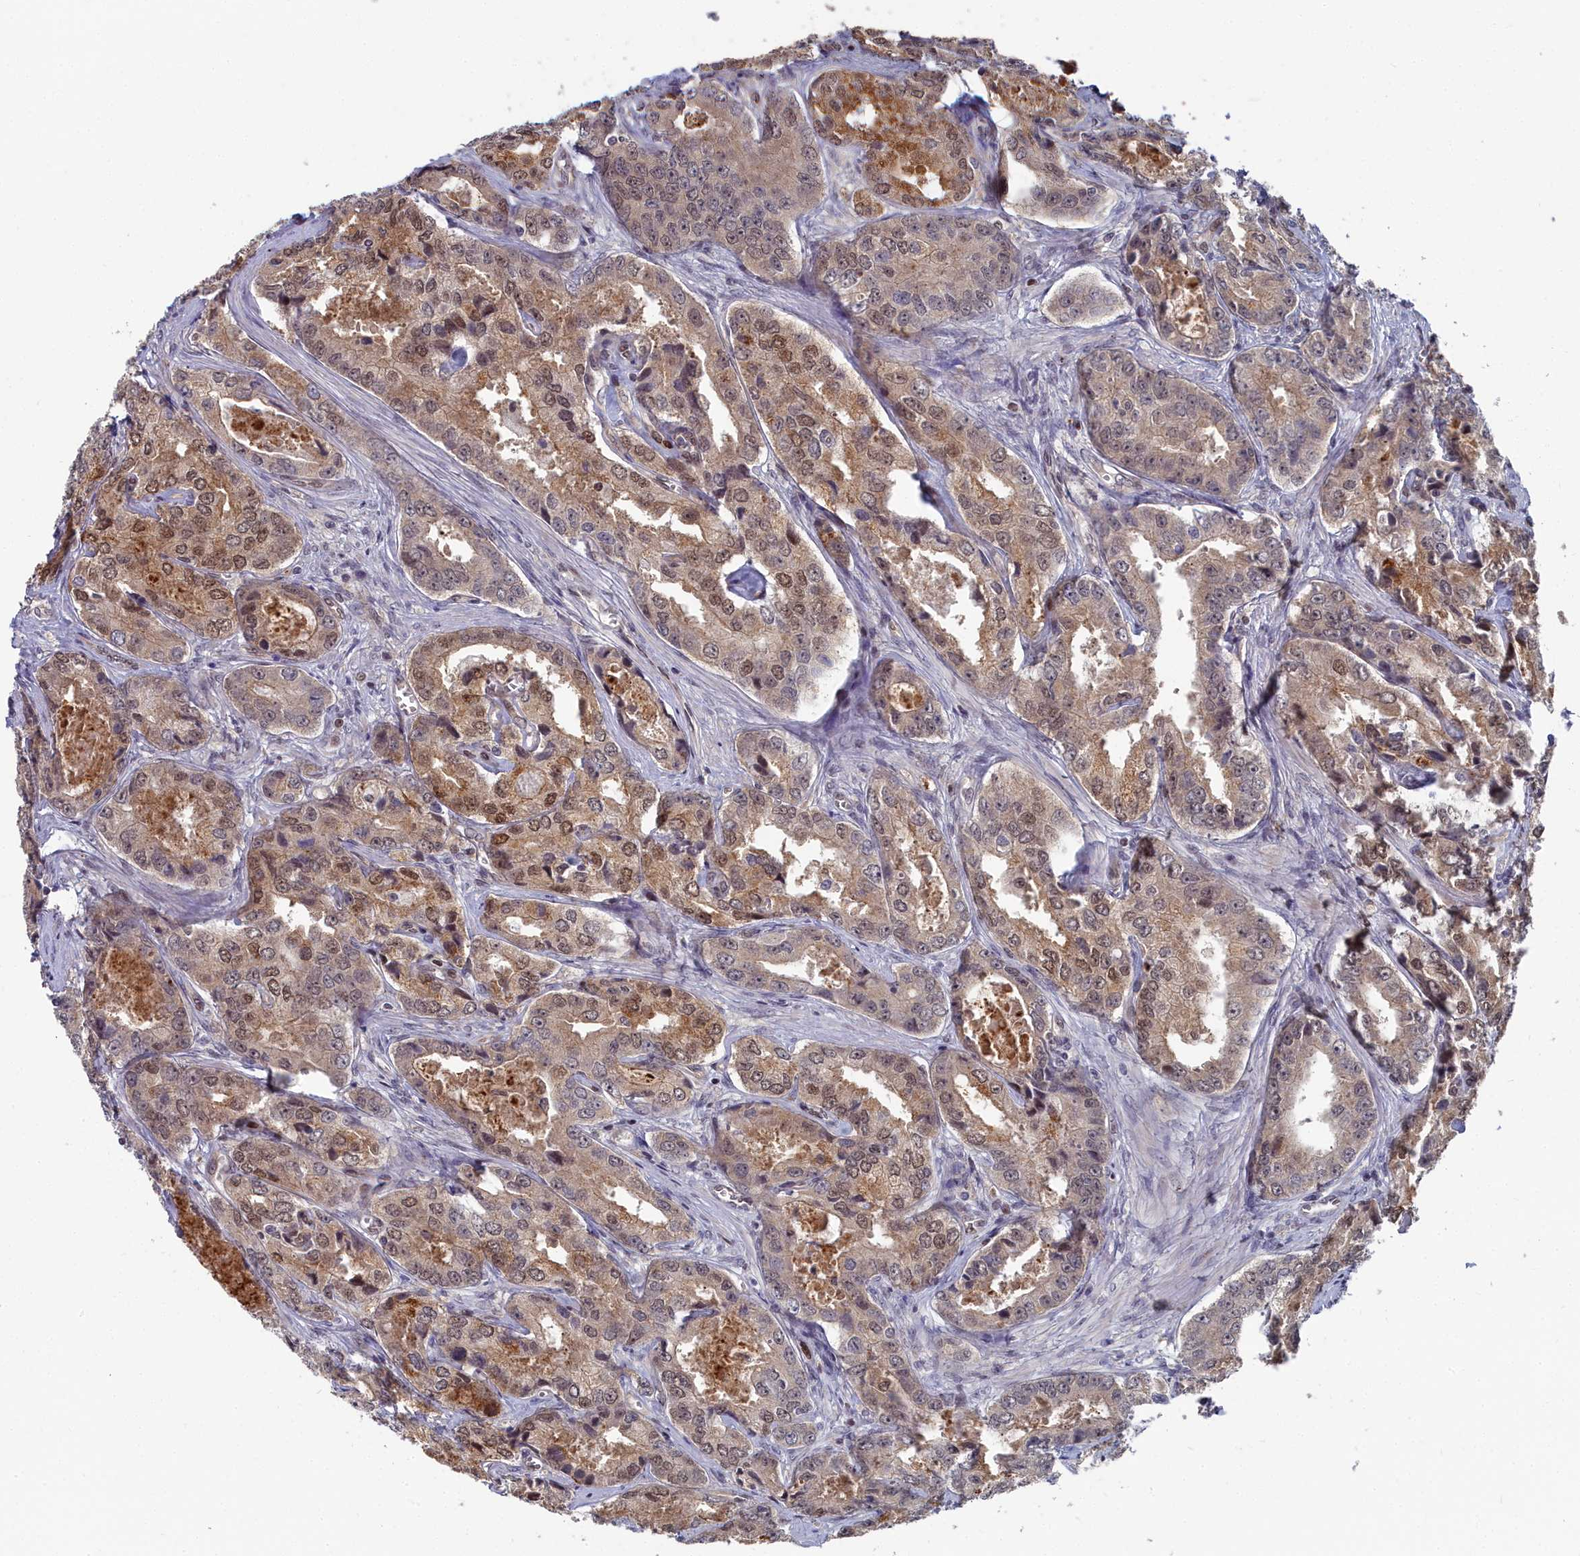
{"staining": {"intensity": "weak", "quantity": "25%-75%", "location": "cytoplasmic/membranous,nuclear"}, "tissue": "prostate cancer", "cell_type": "Tumor cells", "image_type": "cancer", "snomed": [{"axis": "morphology", "description": "Adenocarcinoma, Low grade"}, {"axis": "topography", "description": "Prostate"}], "caption": "Brown immunohistochemical staining in human low-grade adenocarcinoma (prostate) shows weak cytoplasmic/membranous and nuclear positivity in about 25%-75% of tumor cells.", "gene": "RPS27A", "patient": {"sex": "male", "age": 68}}